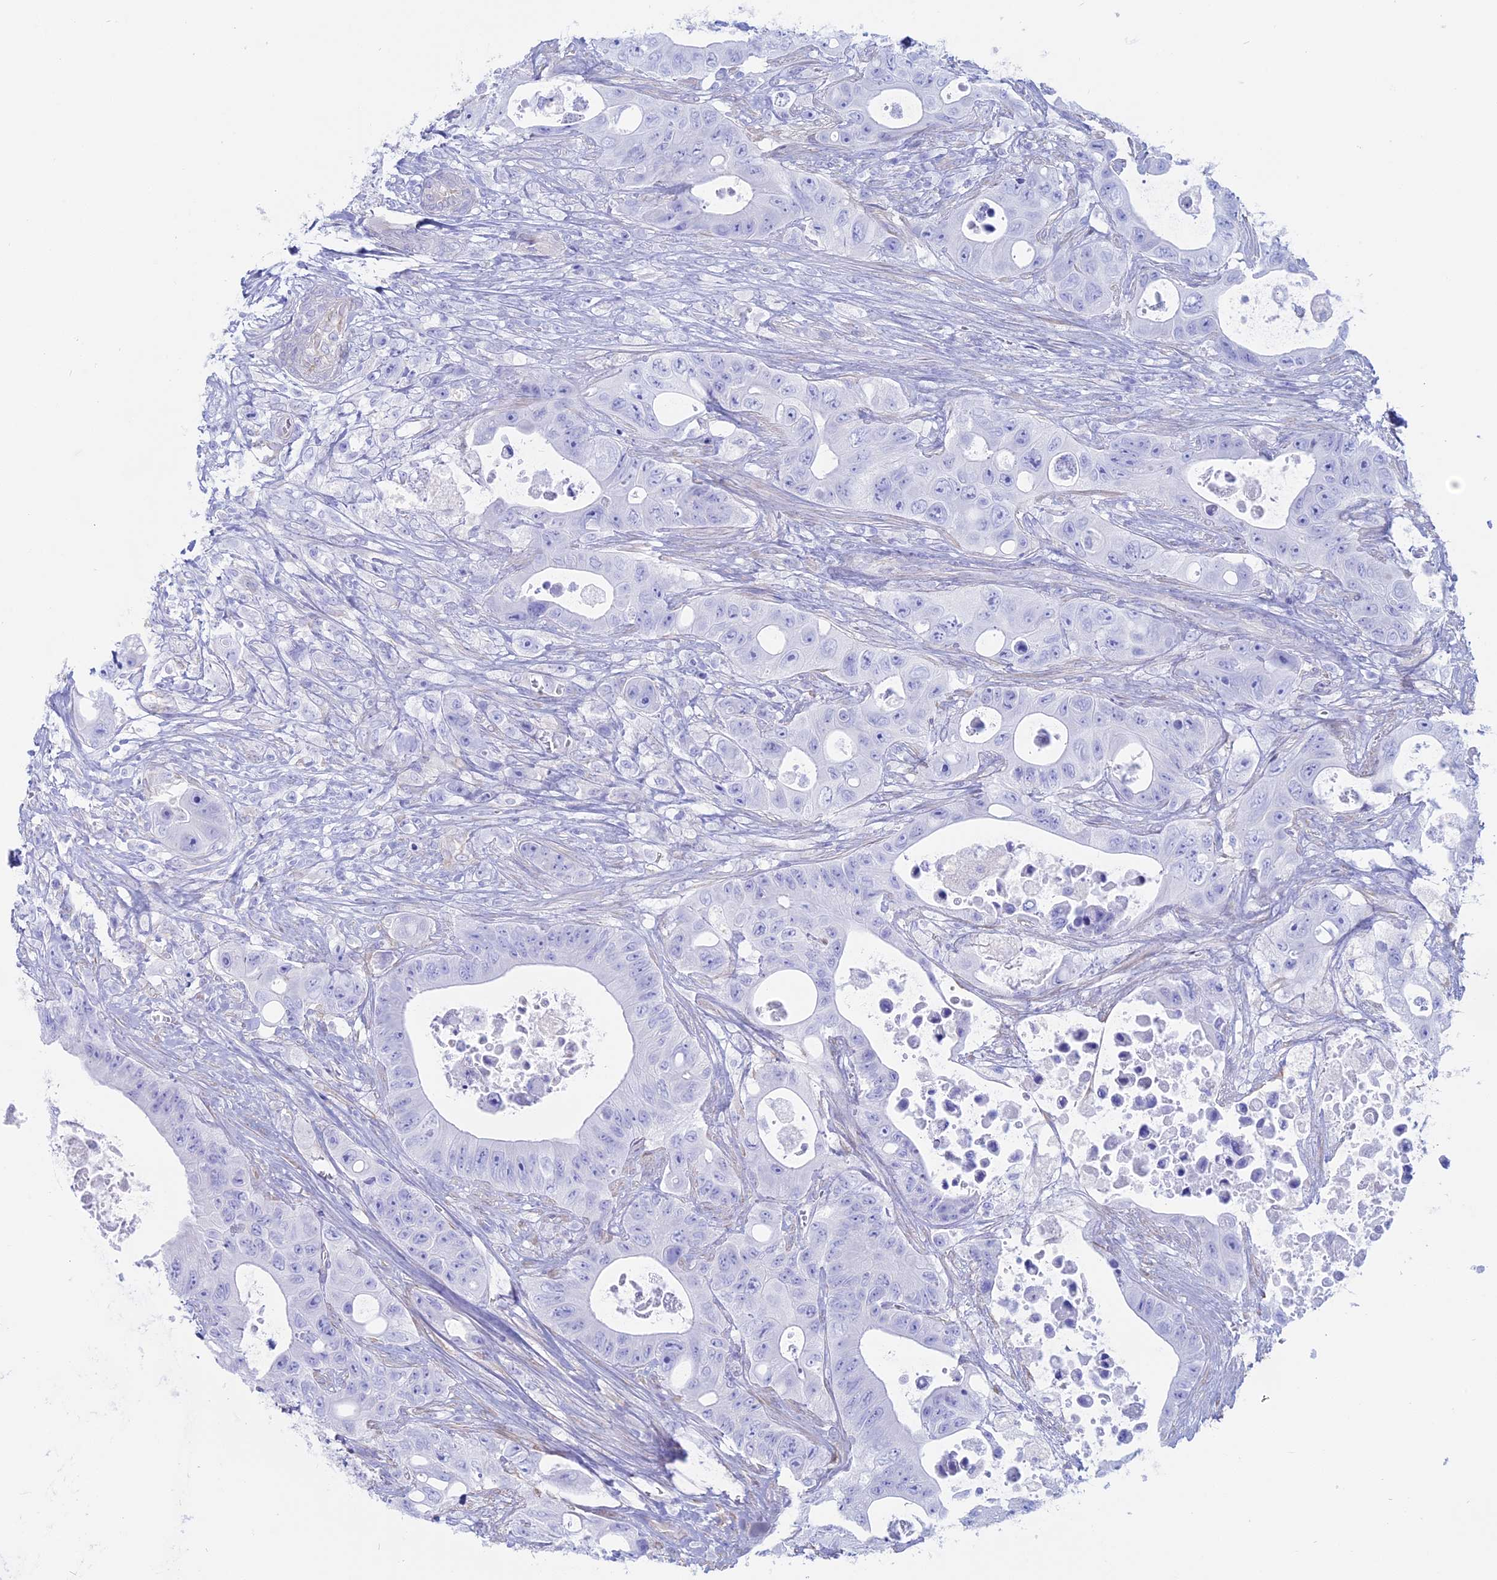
{"staining": {"intensity": "negative", "quantity": "none", "location": "none"}, "tissue": "colorectal cancer", "cell_type": "Tumor cells", "image_type": "cancer", "snomed": [{"axis": "morphology", "description": "Adenocarcinoma, NOS"}, {"axis": "topography", "description": "Colon"}], "caption": "An immunohistochemistry micrograph of colorectal adenocarcinoma is shown. There is no staining in tumor cells of colorectal adenocarcinoma.", "gene": "OR2AE1", "patient": {"sex": "female", "age": 46}}